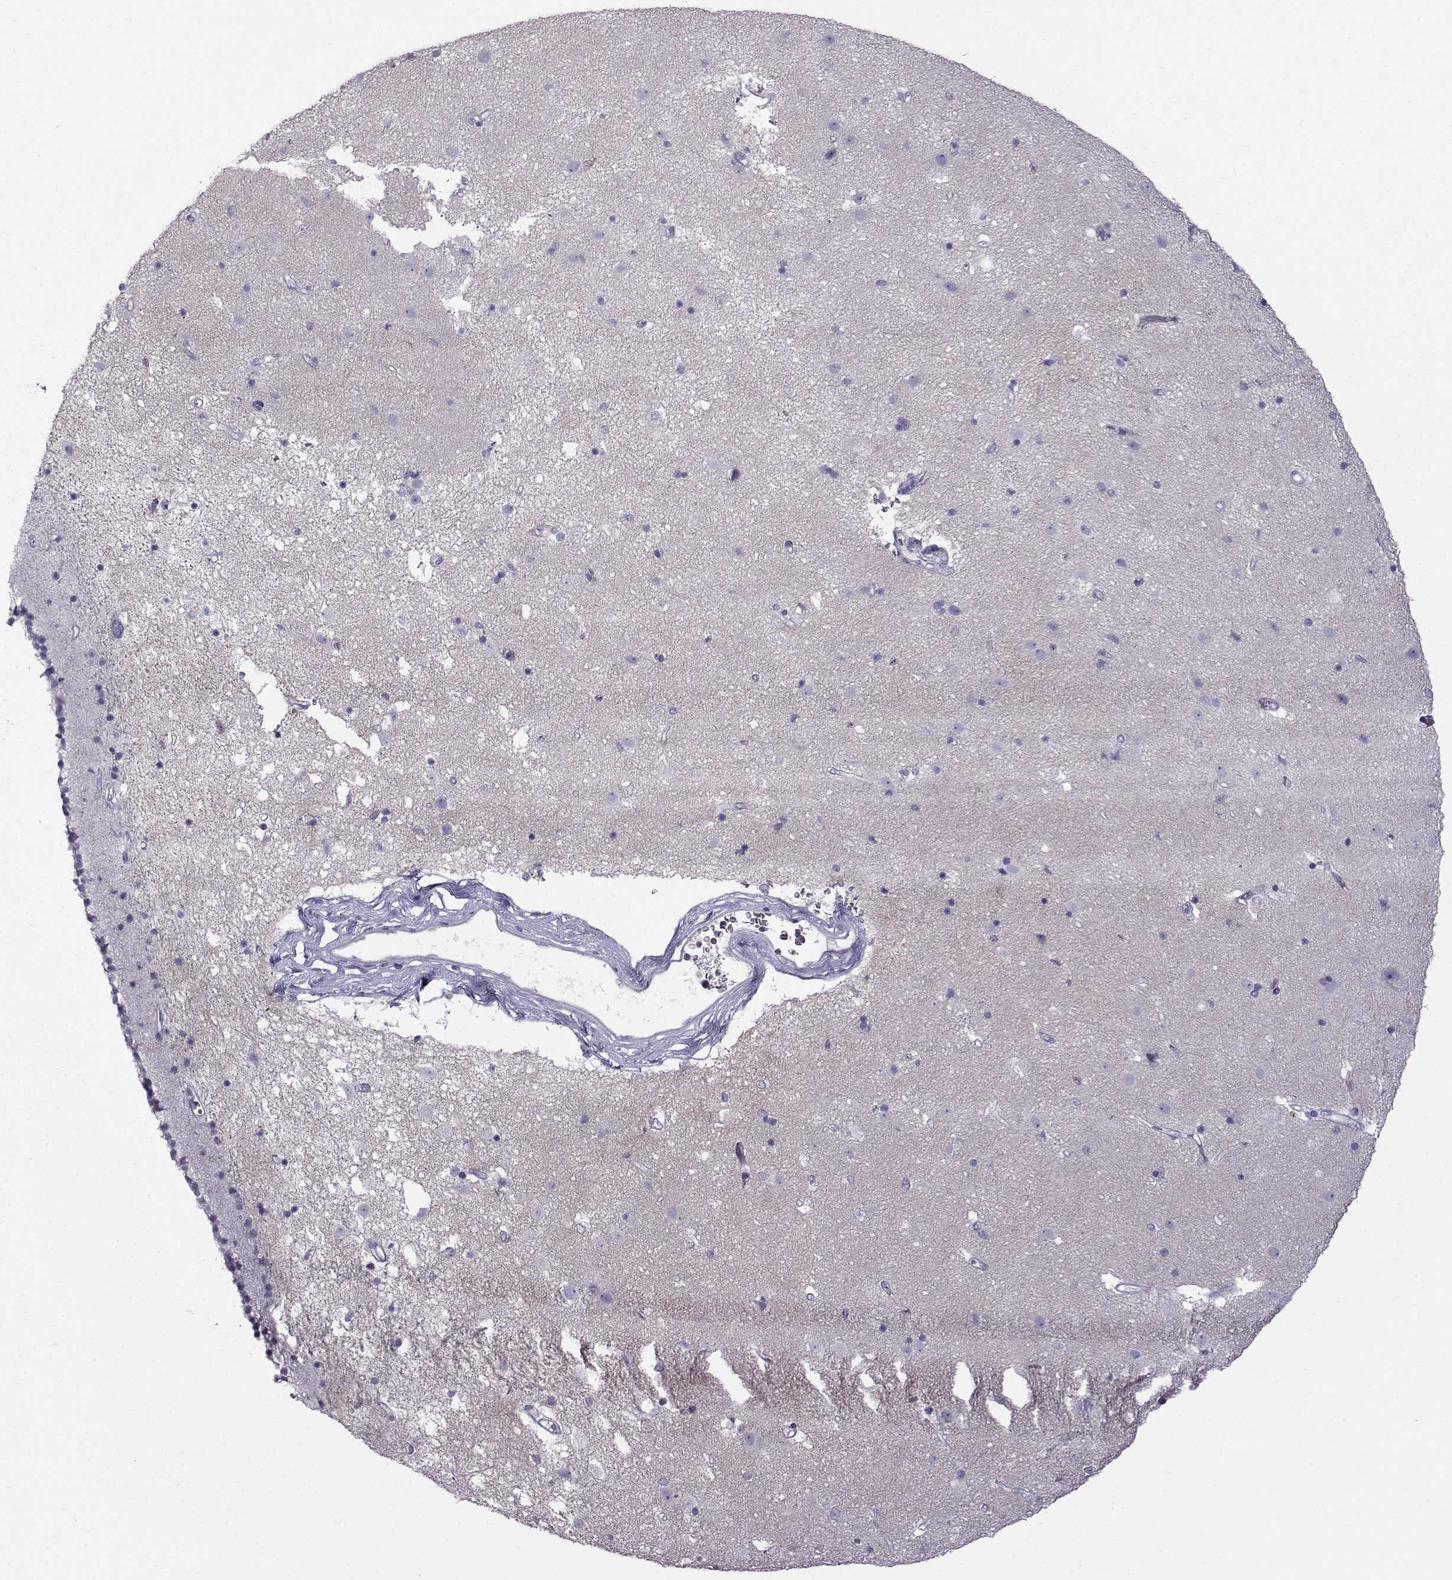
{"staining": {"intensity": "negative", "quantity": "none", "location": "none"}, "tissue": "caudate", "cell_type": "Glial cells", "image_type": "normal", "snomed": [{"axis": "morphology", "description": "Normal tissue, NOS"}, {"axis": "topography", "description": "Lateral ventricle wall"}], "caption": "High power microscopy histopathology image of an immunohistochemistry histopathology image of unremarkable caudate, revealing no significant positivity in glial cells.", "gene": "DMRT3", "patient": {"sex": "female", "age": 71}}